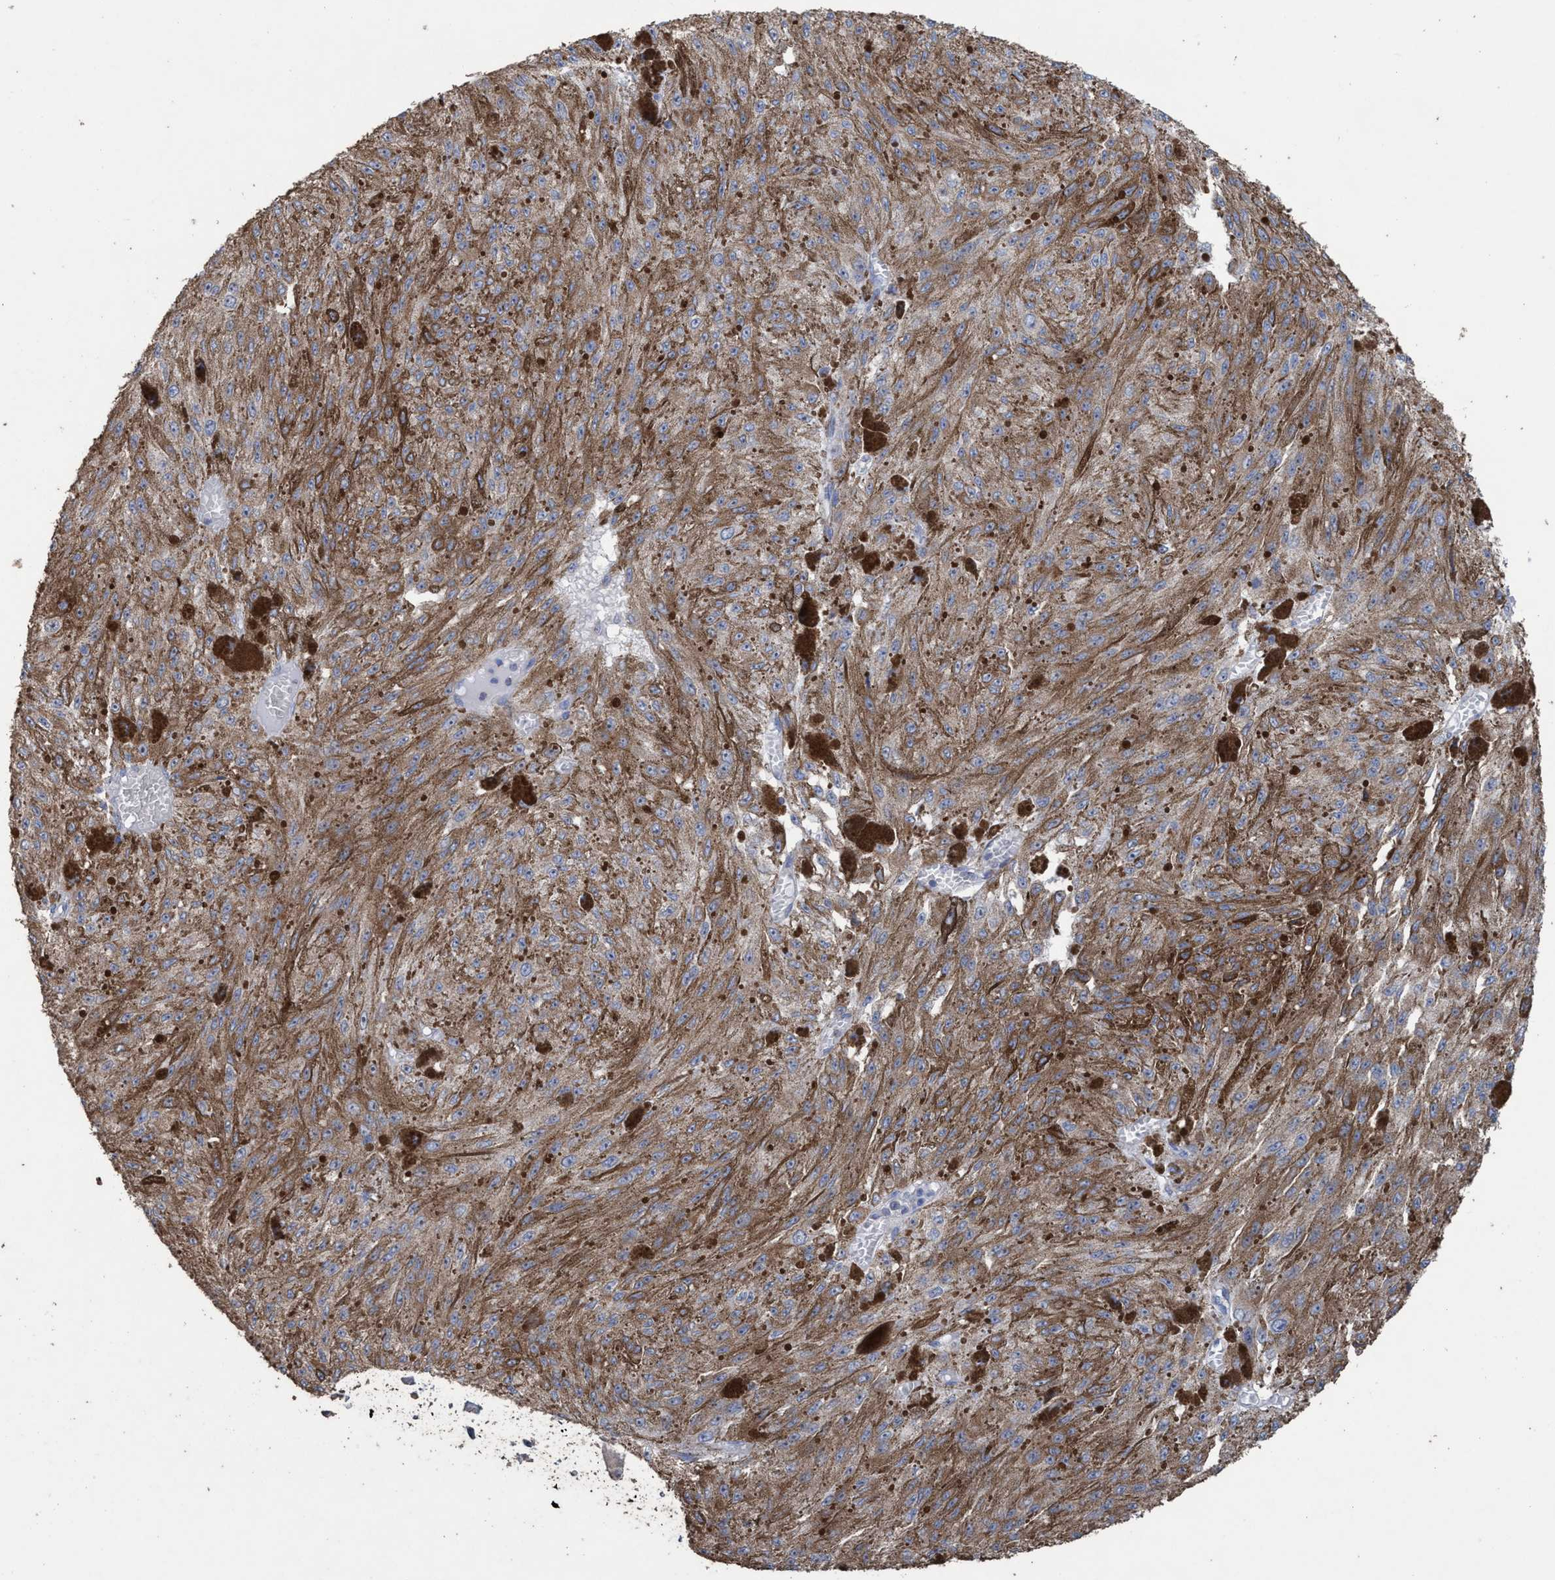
{"staining": {"intensity": "moderate", "quantity": ">75%", "location": "cytoplasmic/membranous"}, "tissue": "melanoma", "cell_type": "Tumor cells", "image_type": "cancer", "snomed": [{"axis": "morphology", "description": "Malignant melanoma, NOS"}, {"axis": "topography", "description": "Other"}], "caption": "This is a photomicrograph of immunohistochemistry (IHC) staining of malignant melanoma, which shows moderate staining in the cytoplasmic/membranous of tumor cells.", "gene": "RSAD1", "patient": {"sex": "male", "age": 79}}